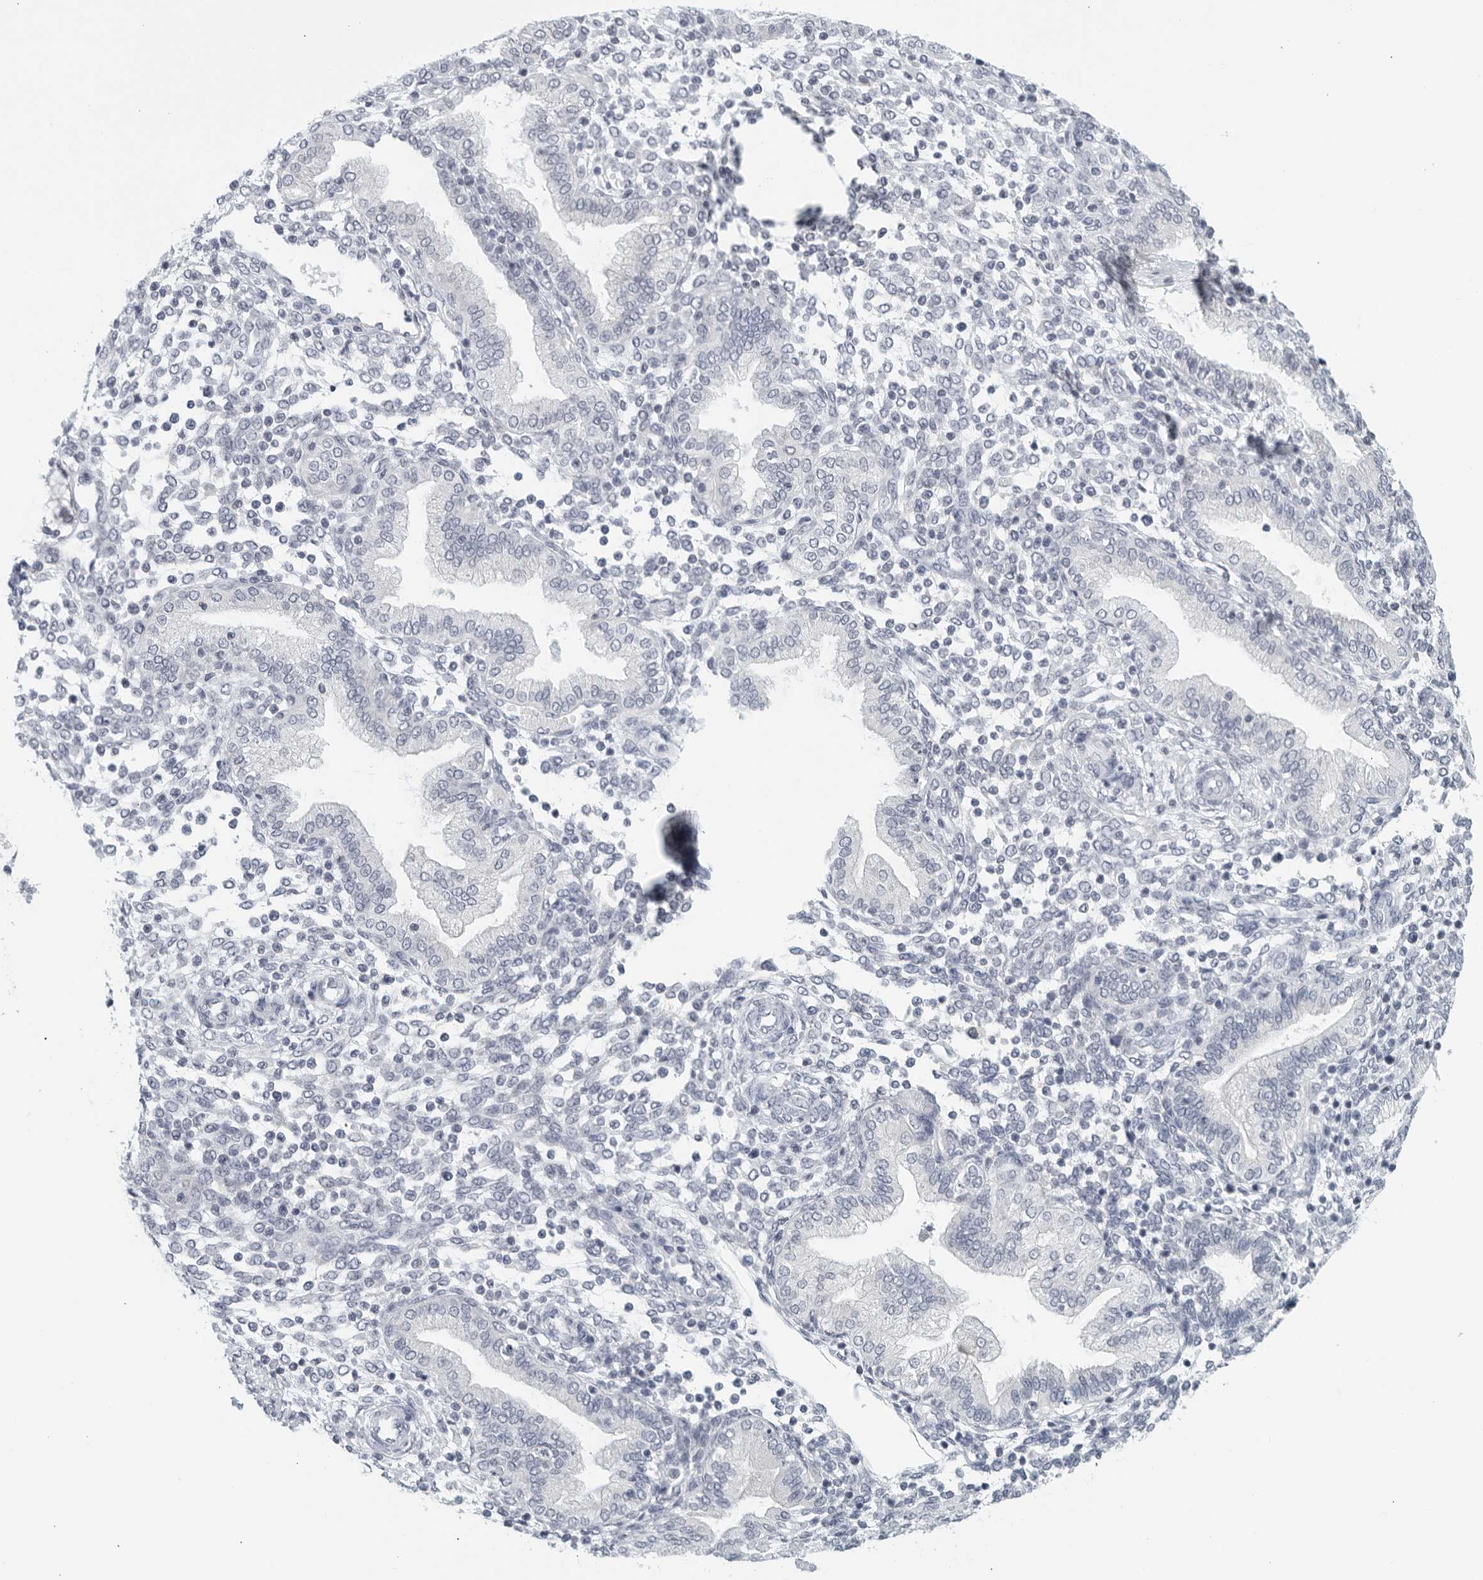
{"staining": {"intensity": "negative", "quantity": "none", "location": "none"}, "tissue": "endometrium", "cell_type": "Cells in endometrial stroma", "image_type": "normal", "snomed": [{"axis": "morphology", "description": "Normal tissue, NOS"}, {"axis": "topography", "description": "Endometrium"}], "caption": "Immunohistochemical staining of benign human endometrium reveals no significant positivity in cells in endometrial stroma.", "gene": "MATN1", "patient": {"sex": "female", "age": 53}}